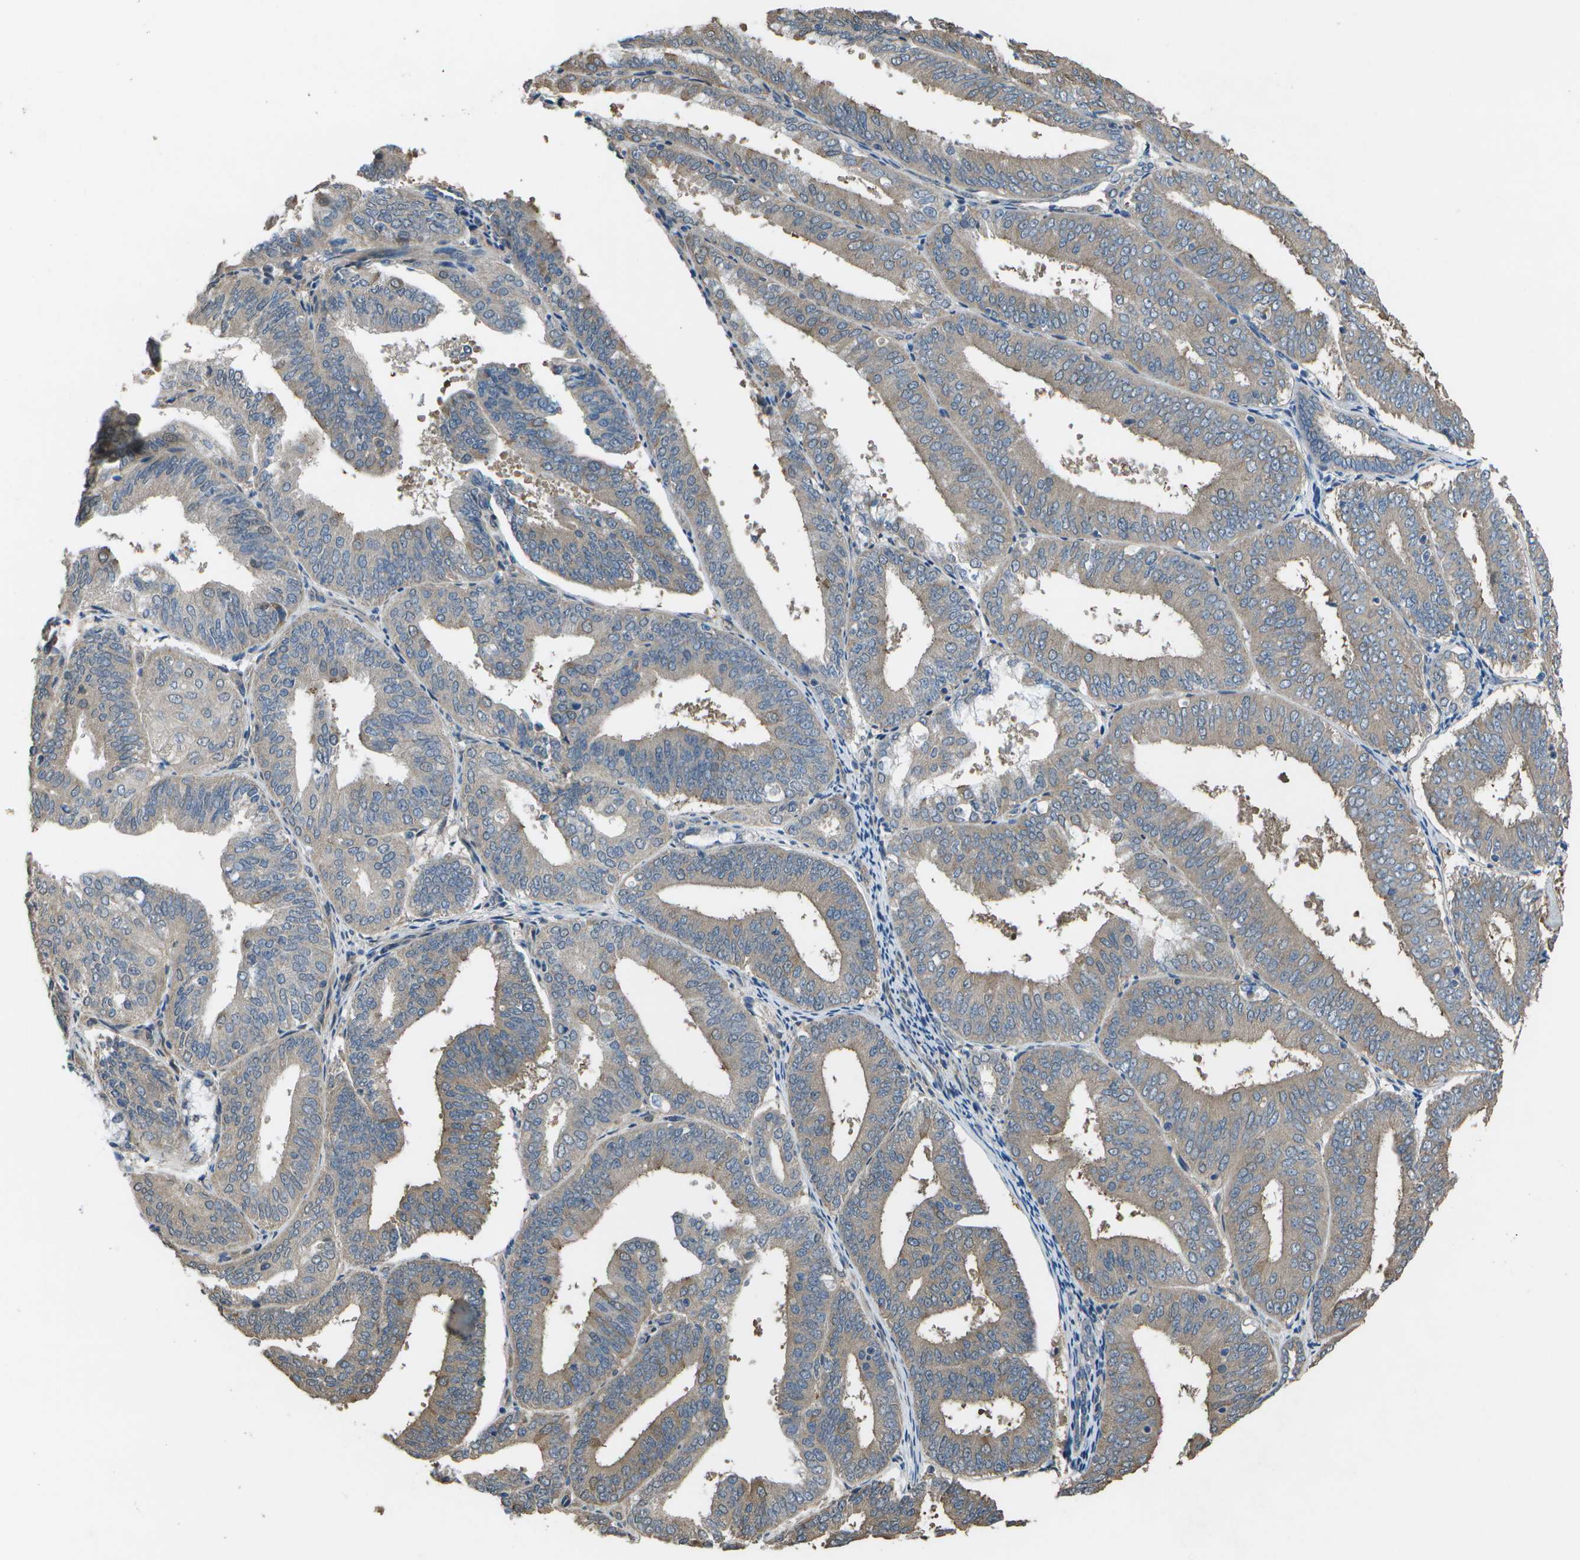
{"staining": {"intensity": "weak", "quantity": "25%-75%", "location": "cytoplasmic/membranous"}, "tissue": "endometrial cancer", "cell_type": "Tumor cells", "image_type": "cancer", "snomed": [{"axis": "morphology", "description": "Adenocarcinoma, NOS"}, {"axis": "topography", "description": "Endometrium"}], "caption": "Endometrial adenocarcinoma stained with a protein marker demonstrates weak staining in tumor cells.", "gene": "CLNS1A", "patient": {"sex": "female", "age": 63}}